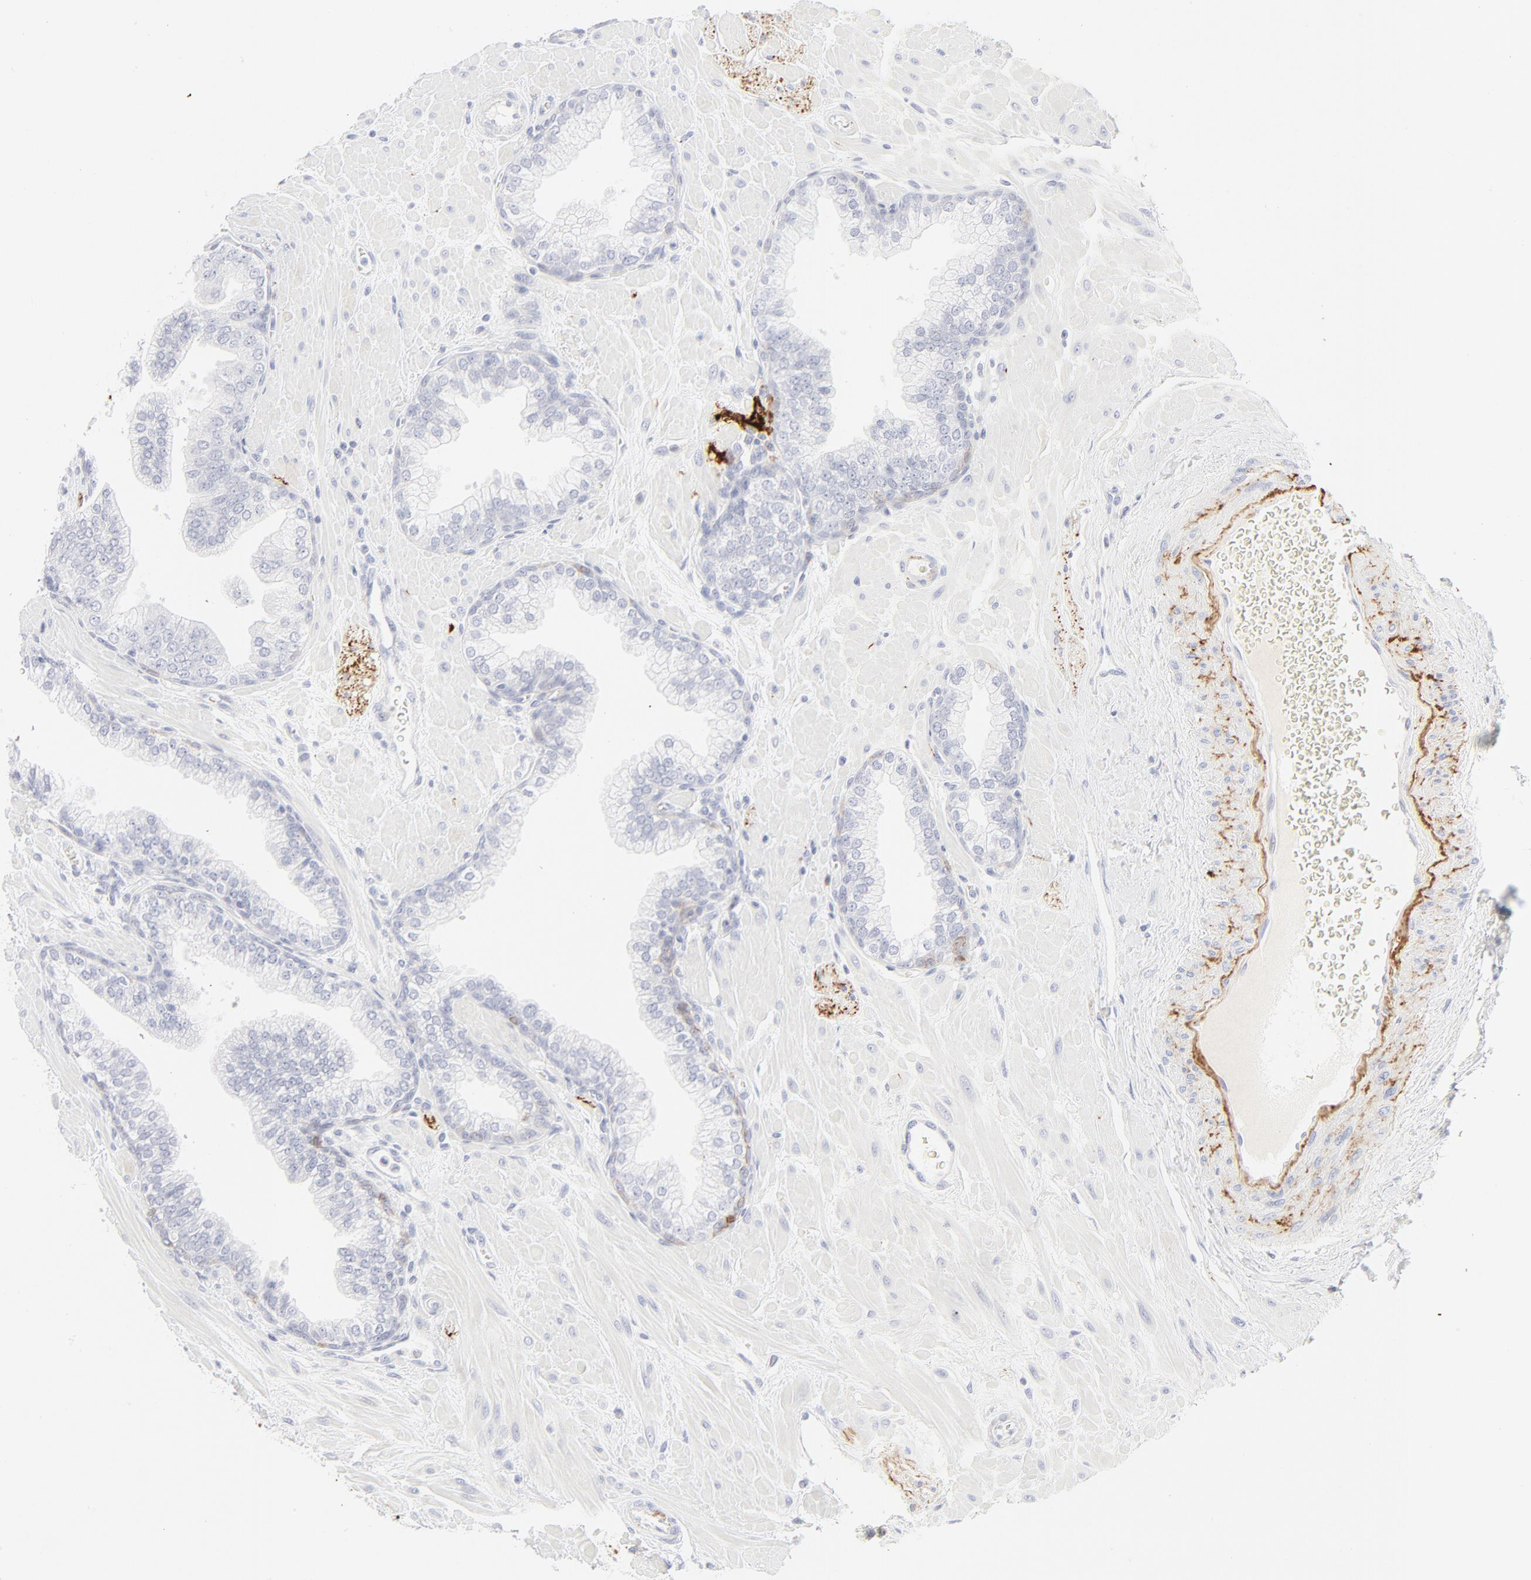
{"staining": {"intensity": "negative", "quantity": "none", "location": "none"}, "tissue": "prostate", "cell_type": "Glandular cells", "image_type": "normal", "snomed": [{"axis": "morphology", "description": "Normal tissue, NOS"}, {"axis": "topography", "description": "Prostate"}], "caption": "Immunohistochemistry image of normal prostate: human prostate stained with DAB (3,3'-diaminobenzidine) demonstrates no significant protein staining in glandular cells.", "gene": "CCR7", "patient": {"sex": "male", "age": 60}}